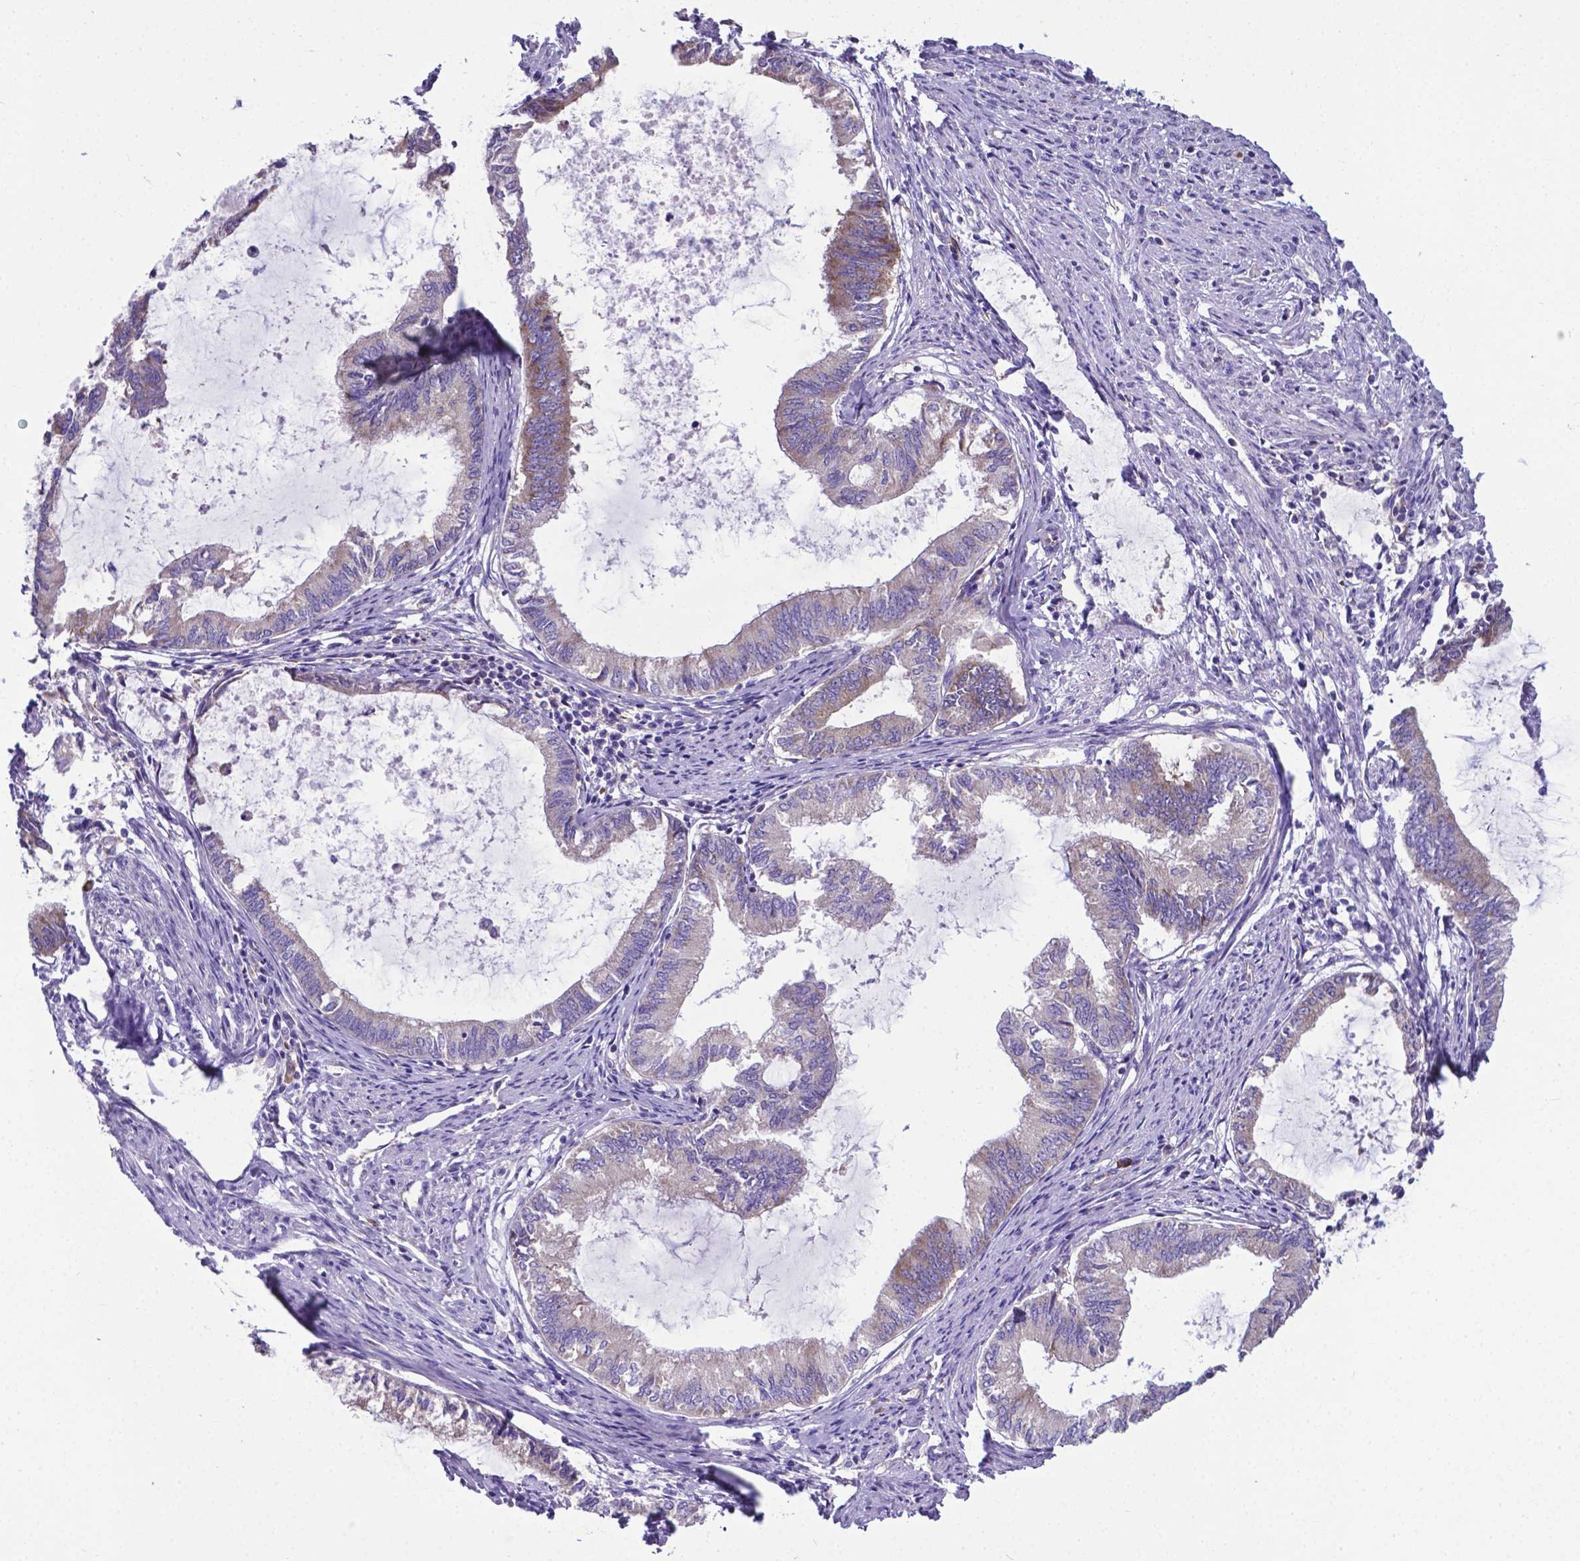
{"staining": {"intensity": "weak", "quantity": "25%-75%", "location": "cytoplasmic/membranous"}, "tissue": "endometrial cancer", "cell_type": "Tumor cells", "image_type": "cancer", "snomed": [{"axis": "morphology", "description": "Adenocarcinoma, NOS"}, {"axis": "topography", "description": "Endometrium"}], "caption": "Immunohistochemistry (IHC) staining of adenocarcinoma (endometrial), which demonstrates low levels of weak cytoplasmic/membranous staining in about 25%-75% of tumor cells indicating weak cytoplasmic/membranous protein expression. The staining was performed using DAB (brown) for protein detection and nuclei were counterstained in hematoxylin (blue).", "gene": "RPL6", "patient": {"sex": "female", "age": 86}}